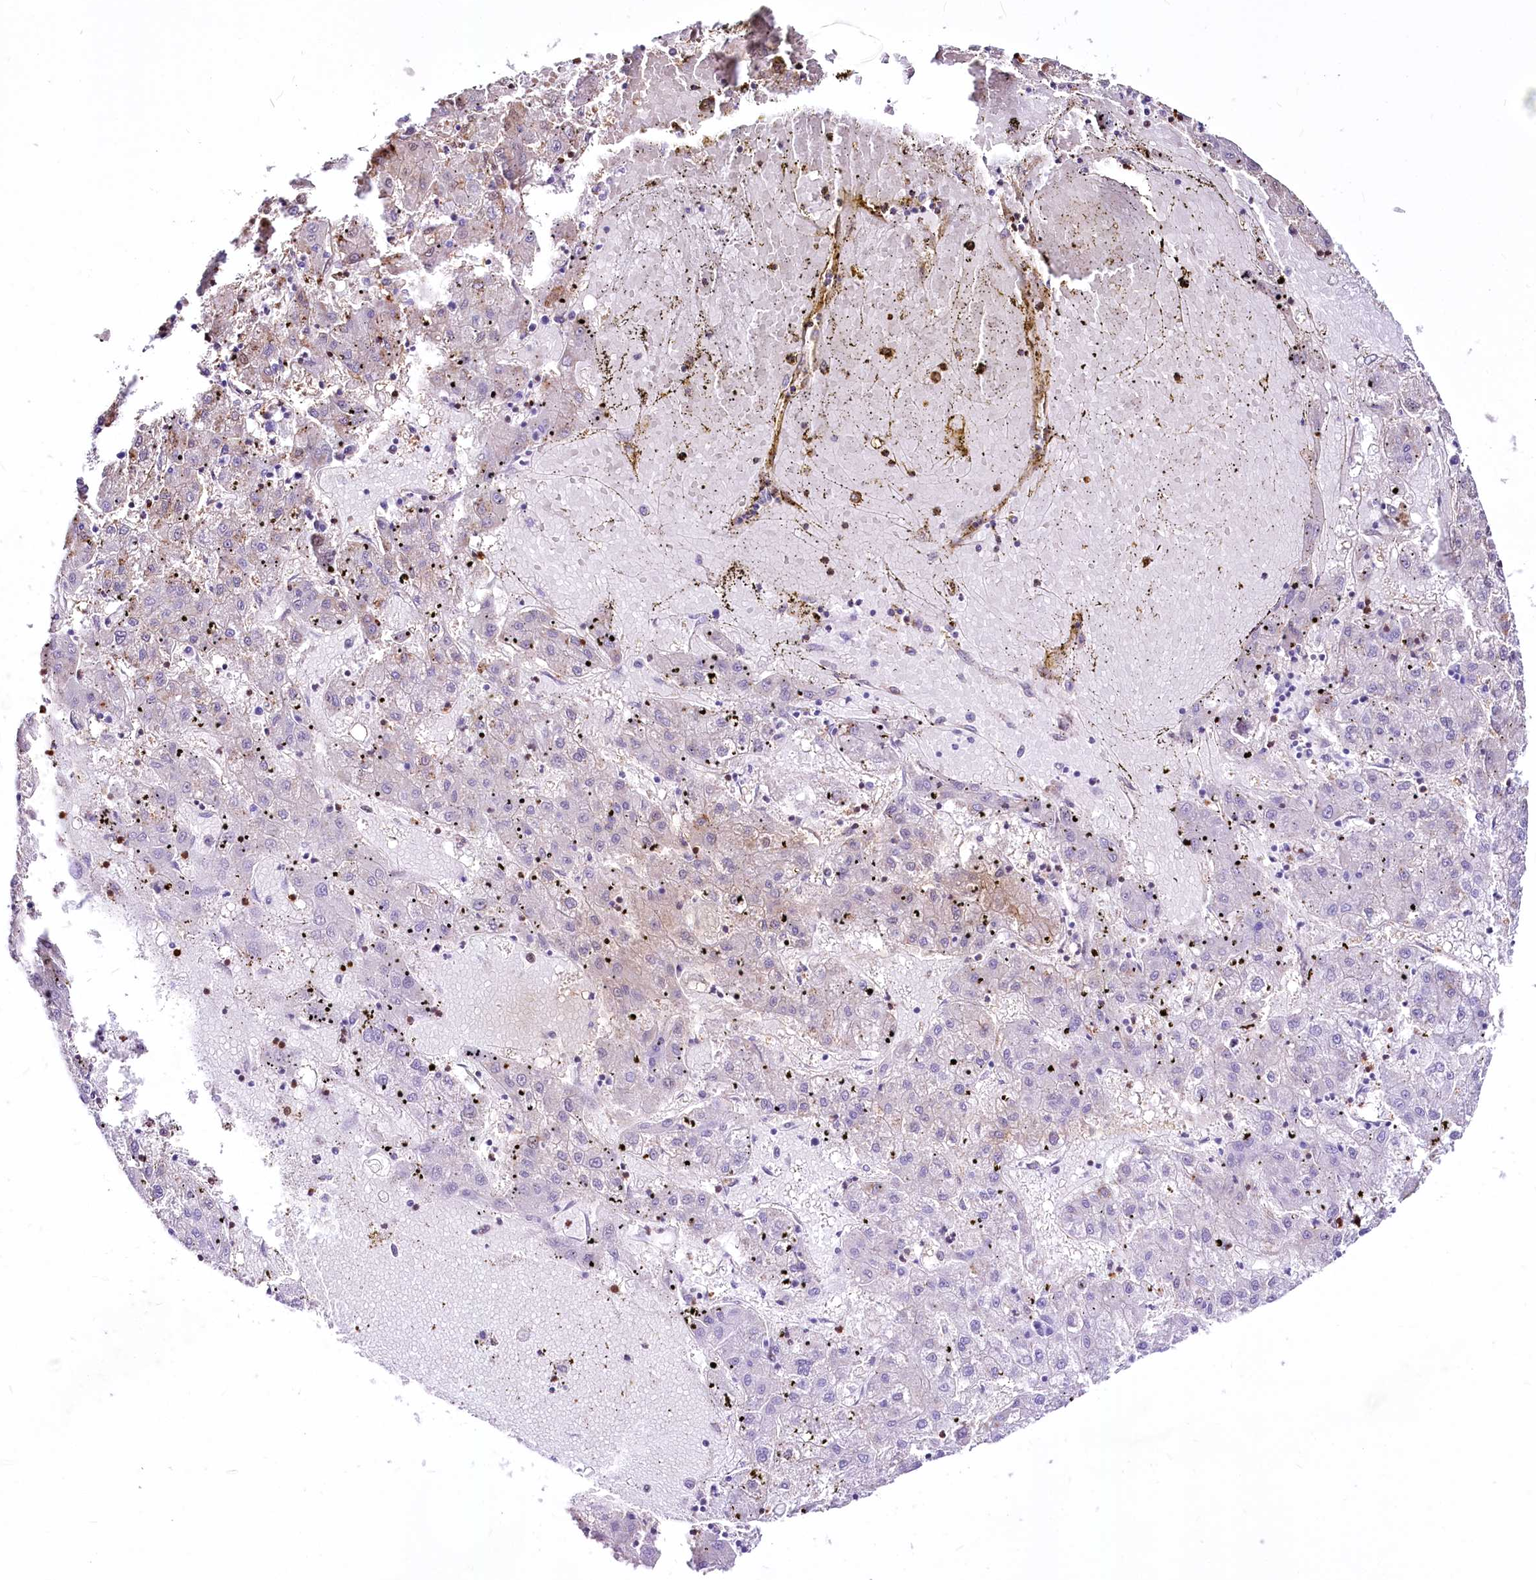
{"staining": {"intensity": "negative", "quantity": "none", "location": "none"}, "tissue": "liver cancer", "cell_type": "Tumor cells", "image_type": "cancer", "snomed": [{"axis": "morphology", "description": "Carcinoma, Hepatocellular, NOS"}, {"axis": "topography", "description": "Liver"}], "caption": "A histopathology image of human liver cancer (hepatocellular carcinoma) is negative for staining in tumor cells. The staining is performed using DAB (3,3'-diaminobenzidine) brown chromogen with nuclei counter-stained in using hematoxylin.", "gene": "PTMS", "patient": {"sex": "male", "age": 72}}